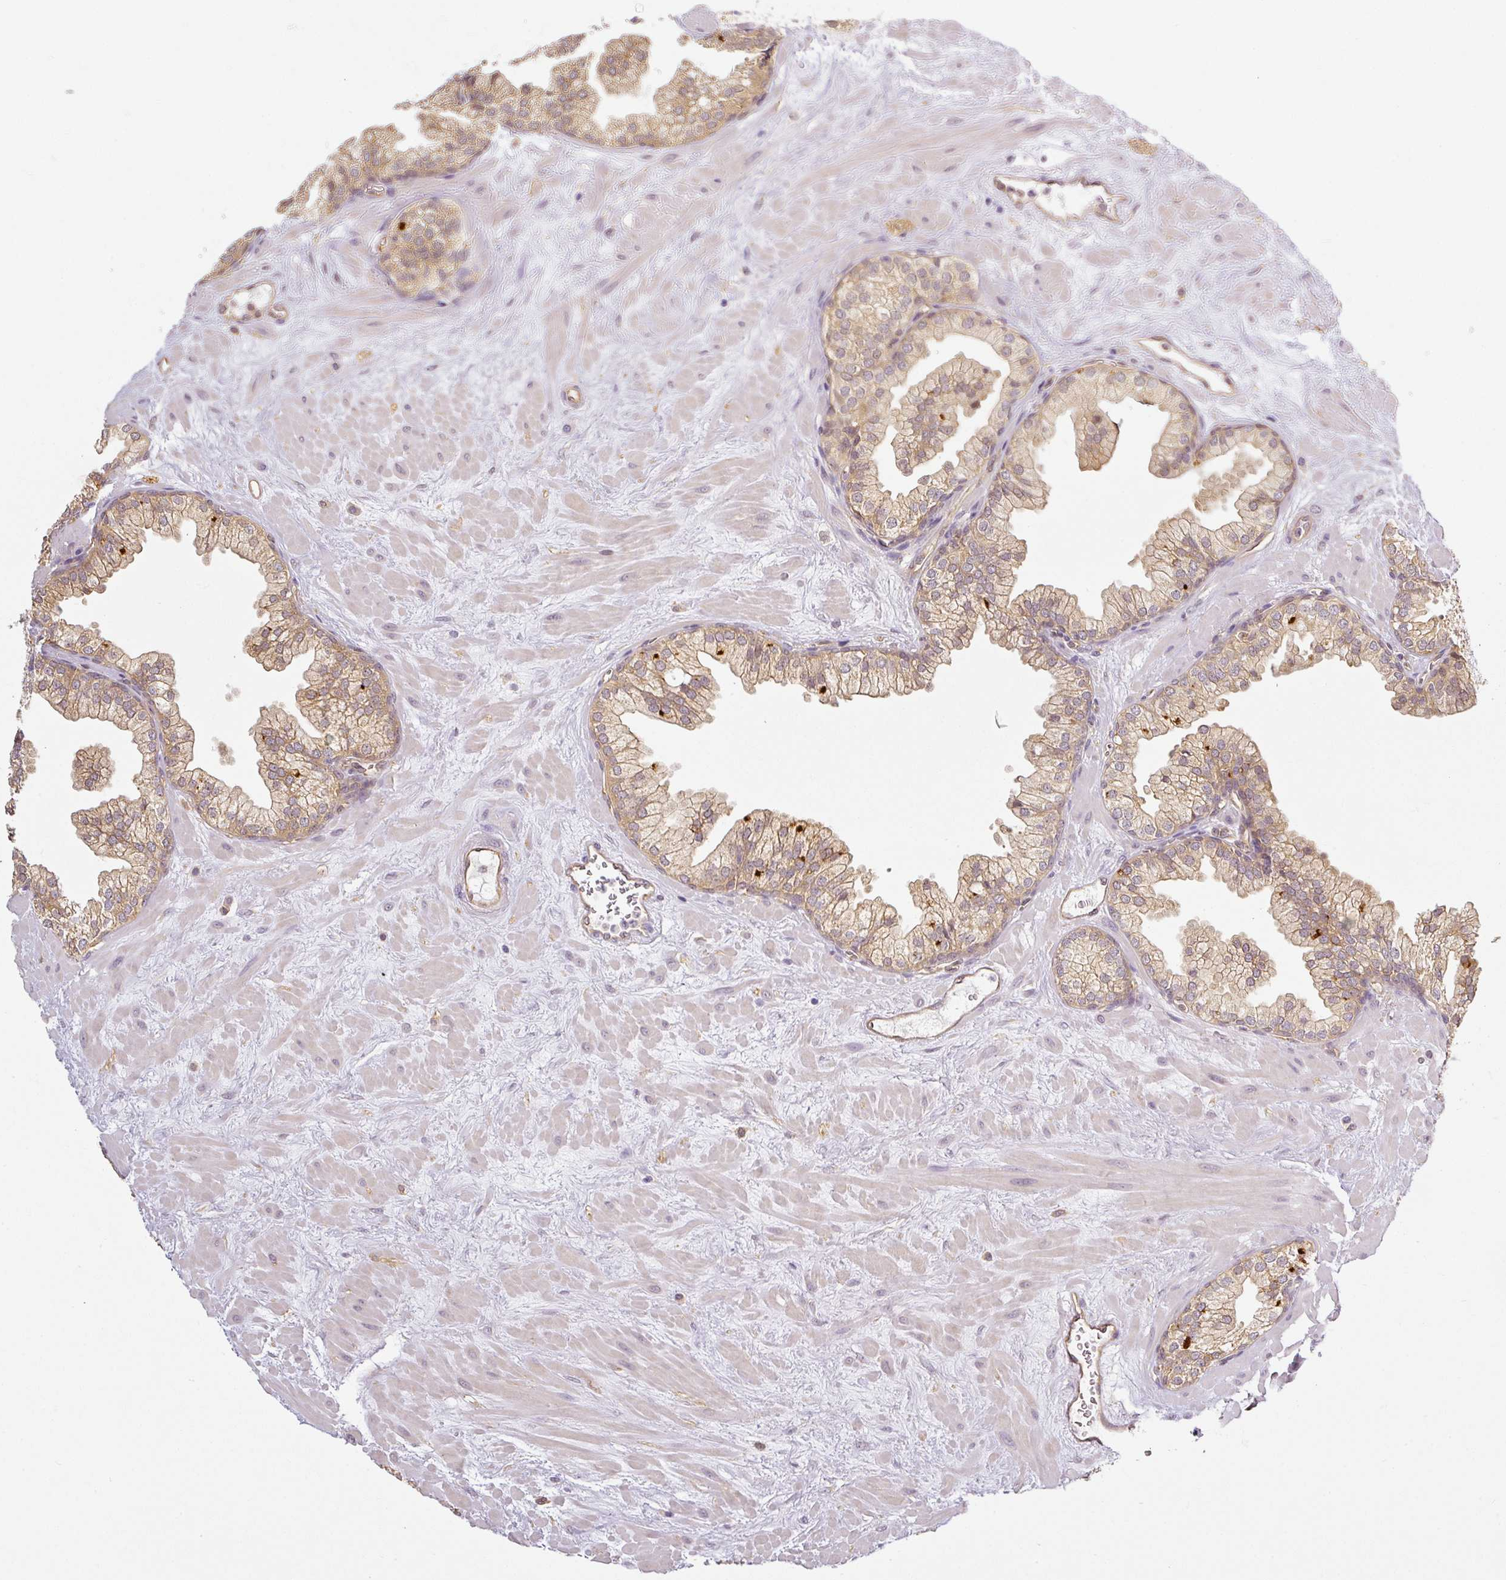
{"staining": {"intensity": "moderate", "quantity": ">75%", "location": "cytoplasmic/membranous"}, "tissue": "prostate", "cell_type": "Glandular cells", "image_type": "normal", "snomed": [{"axis": "morphology", "description": "Normal tissue, NOS"}, {"axis": "topography", "description": "Prostate"}, {"axis": "topography", "description": "Peripheral nerve tissue"}], "caption": "A micrograph of prostate stained for a protein exhibits moderate cytoplasmic/membranous brown staining in glandular cells.", "gene": "ANKRD18A", "patient": {"sex": "male", "age": 61}}